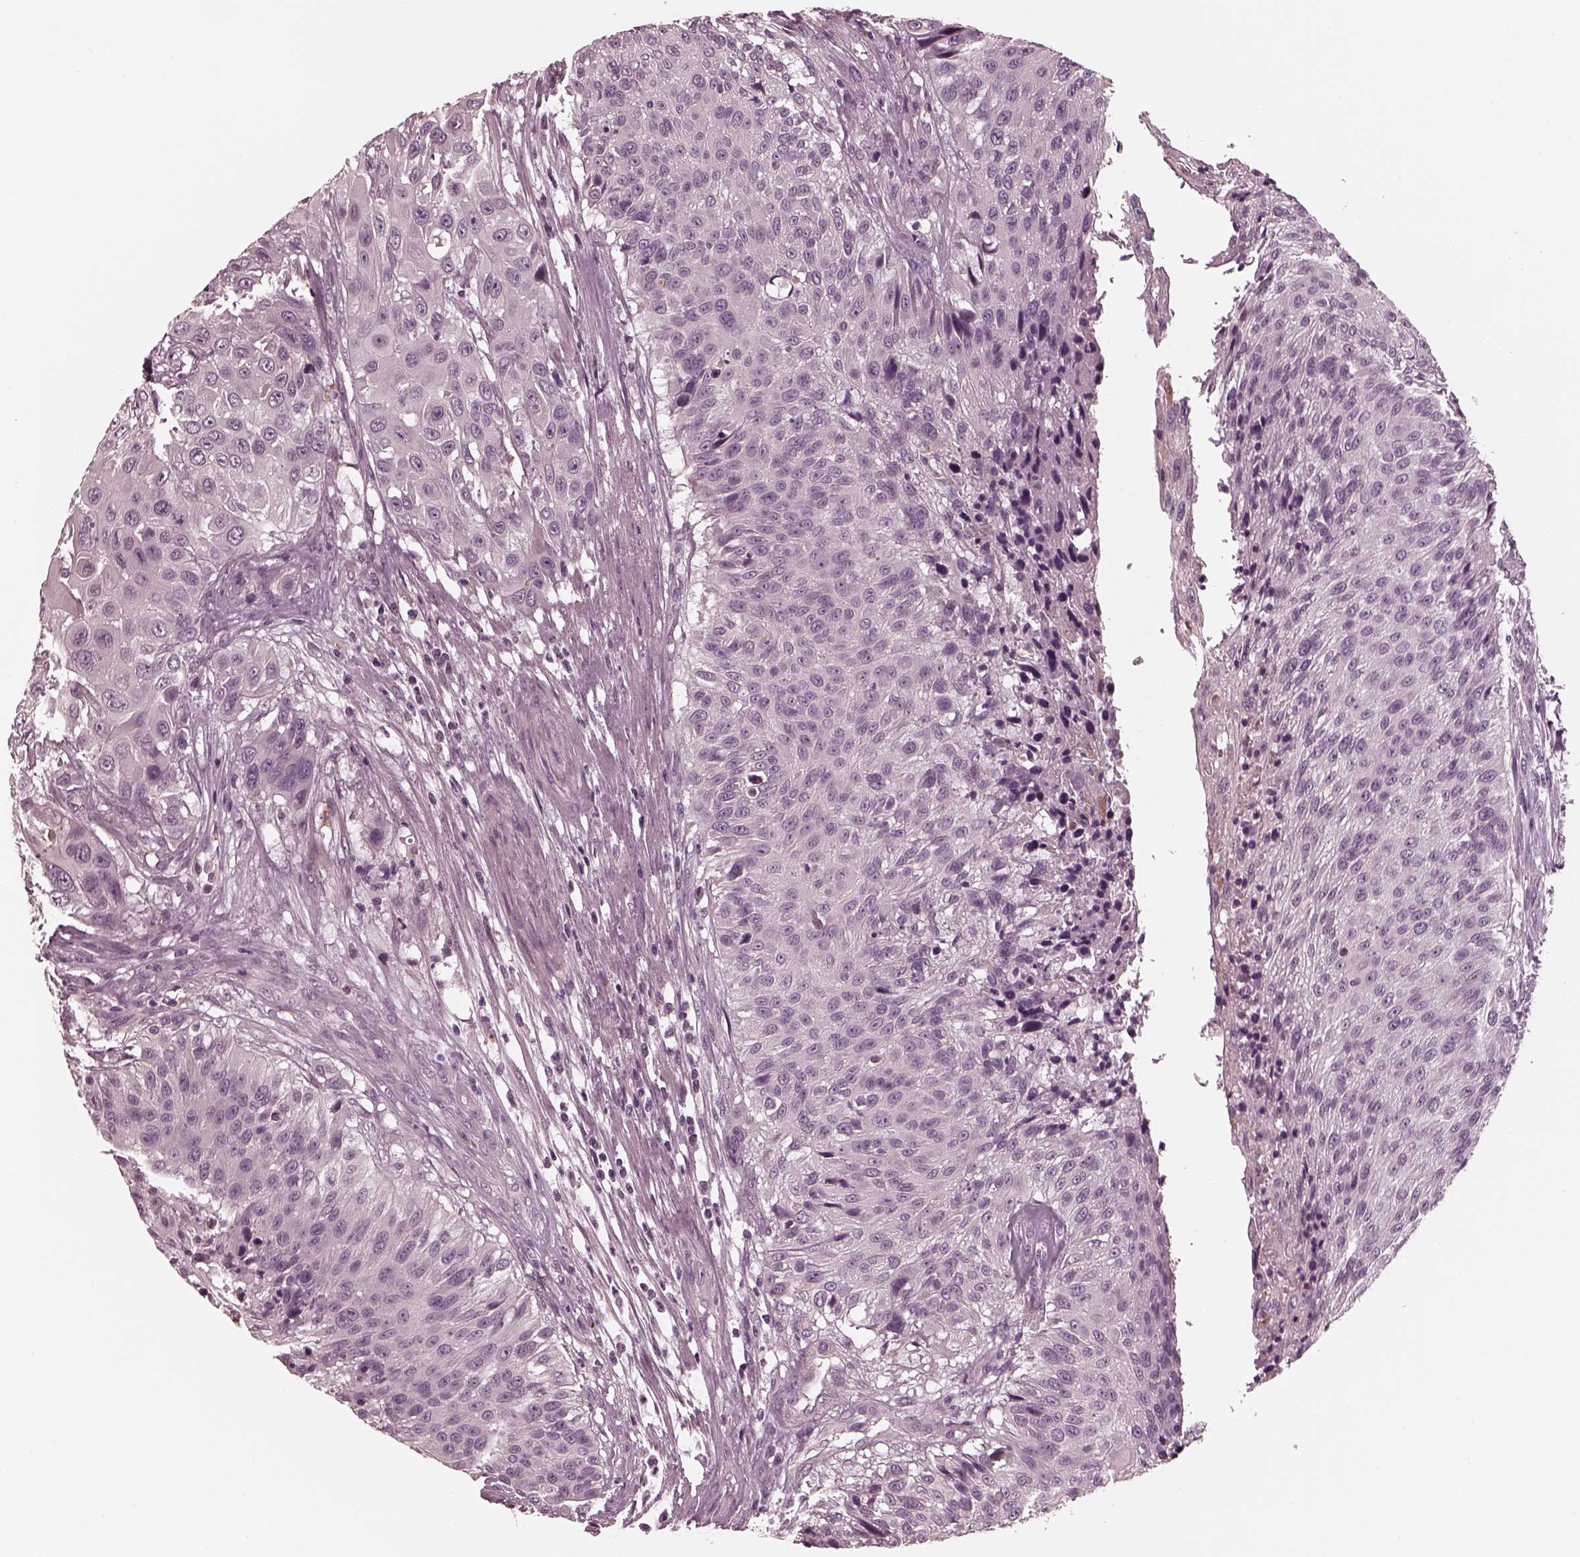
{"staining": {"intensity": "negative", "quantity": "none", "location": "none"}, "tissue": "urothelial cancer", "cell_type": "Tumor cells", "image_type": "cancer", "snomed": [{"axis": "morphology", "description": "Urothelial carcinoma, NOS"}, {"axis": "topography", "description": "Urinary bladder"}], "caption": "Immunohistochemical staining of transitional cell carcinoma demonstrates no significant staining in tumor cells. (DAB (3,3'-diaminobenzidine) immunohistochemistry (IHC) visualized using brightfield microscopy, high magnification).", "gene": "KIF6", "patient": {"sex": "male", "age": 55}}